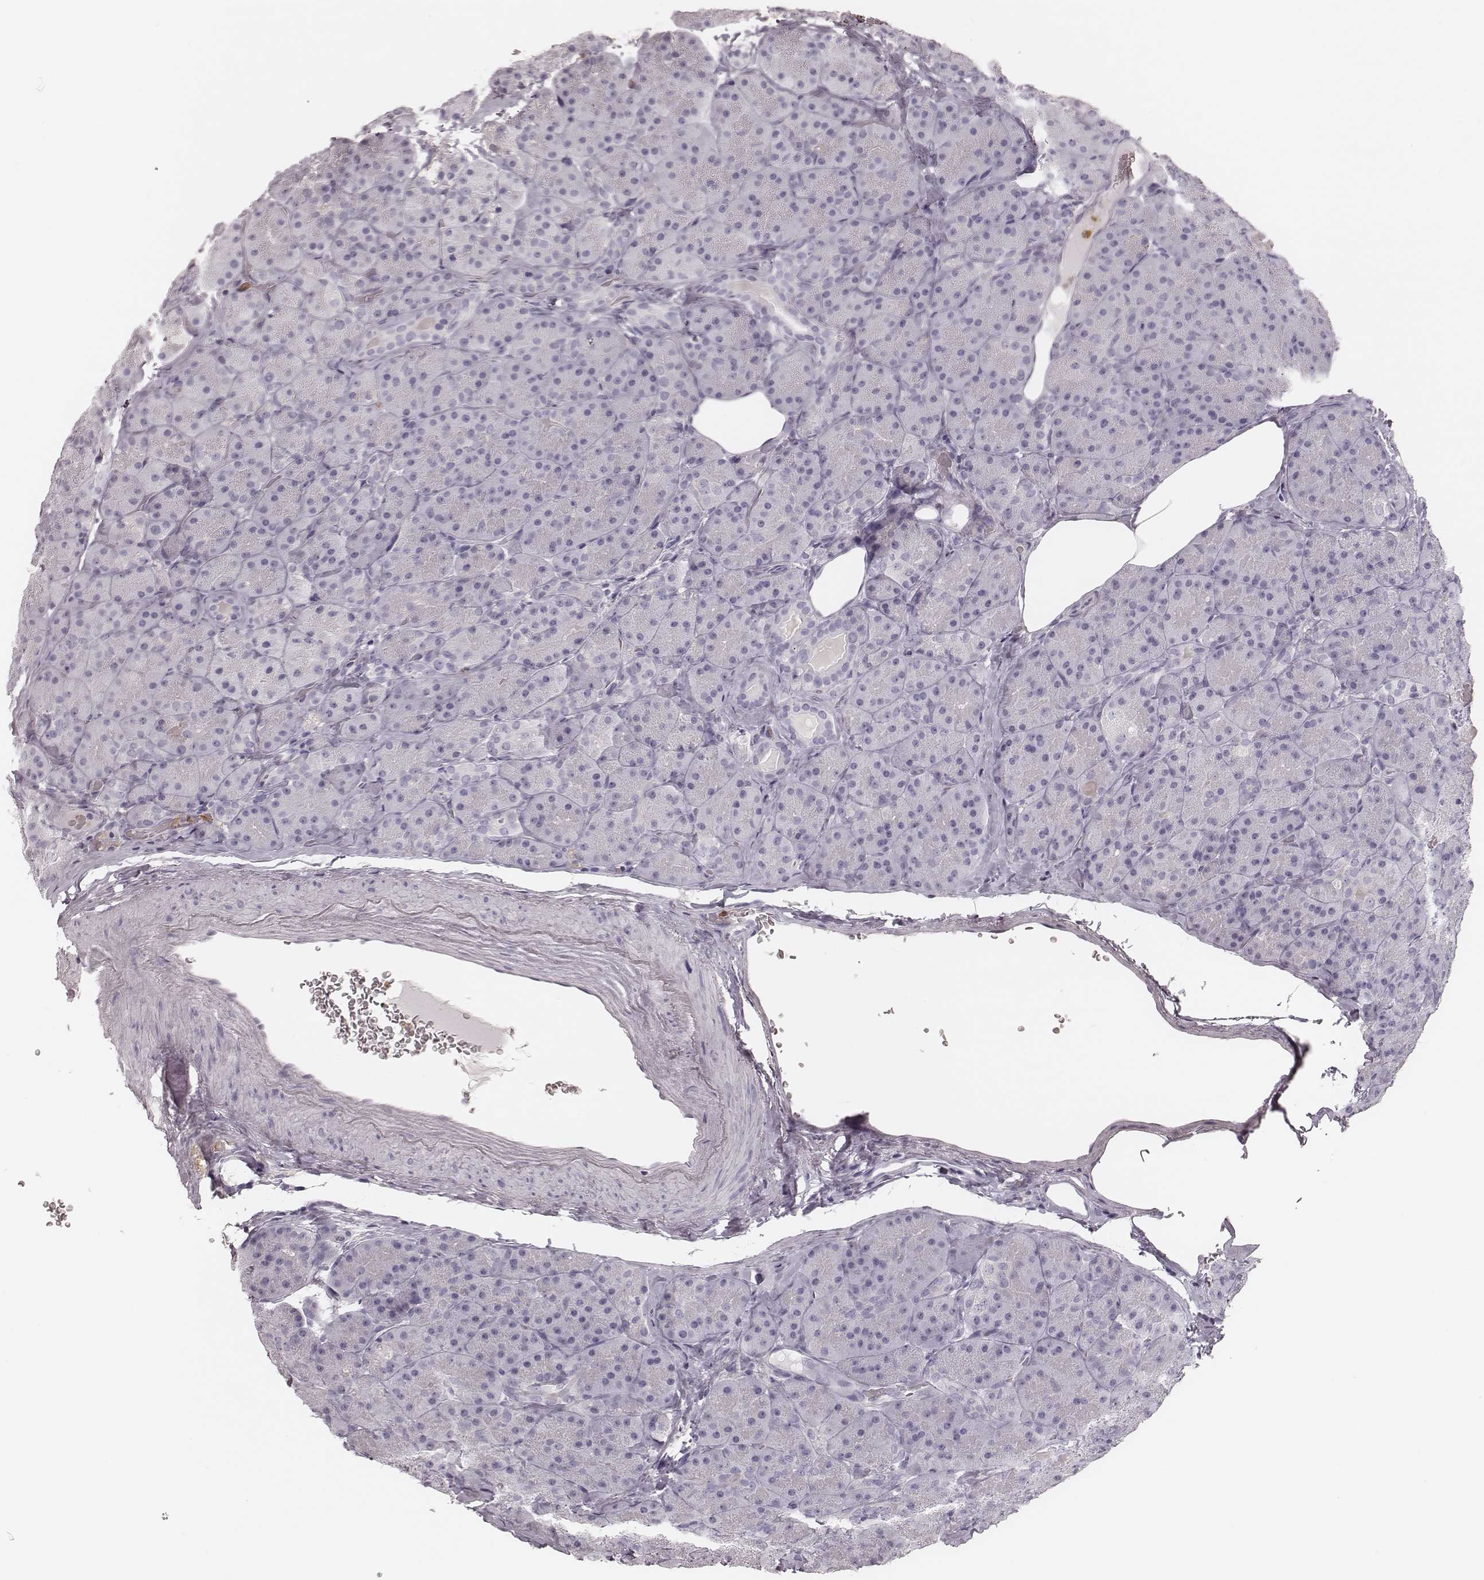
{"staining": {"intensity": "negative", "quantity": "none", "location": "none"}, "tissue": "pancreas", "cell_type": "Exocrine glandular cells", "image_type": "normal", "snomed": [{"axis": "morphology", "description": "Normal tissue, NOS"}, {"axis": "topography", "description": "Pancreas"}], "caption": "Histopathology image shows no significant protein positivity in exocrine glandular cells of normal pancreas.", "gene": "ELANE", "patient": {"sex": "male", "age": 57}}